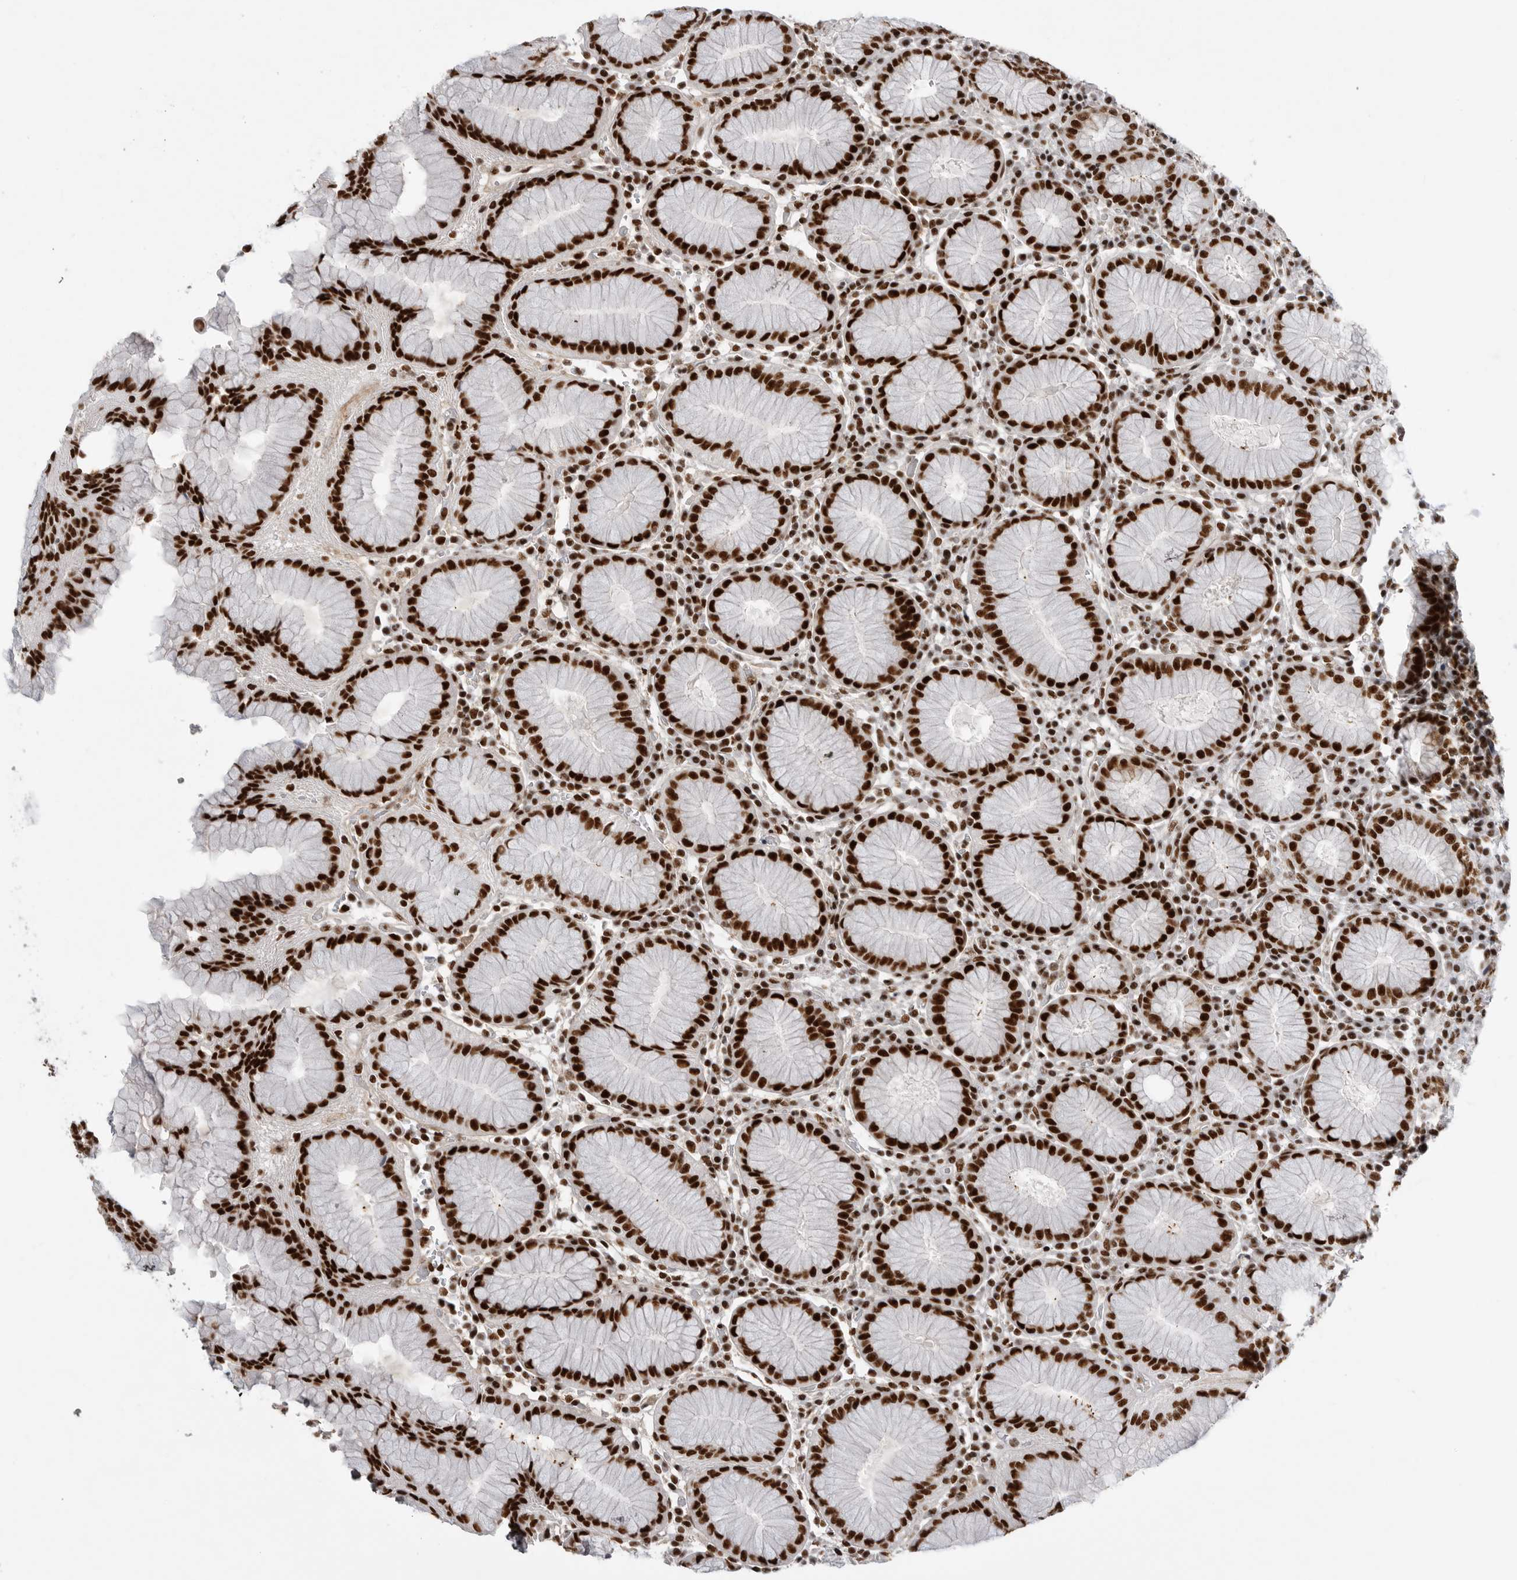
{"staining": {"intensity": "strong", "quantity": ">75%", "location": "nuclear"}, "tissue": "stomach", "cell_type": "Glandular cells", "image_type": "normal", "snomed": [{"axis": "morphology", "description": "Normal tissue, NOS"}, {"axis": "topography", "description": "Stomach"}, {"axis": "topography", "description": "Stomach, lower"}], "caption": "This photomicrograph reveals immunohistochemistry (IHC) staining of benign human stomach, with high strong nuclear positivity in about >75% of glandular cells.", "gene": "PPP1R8", "patient": {"sex": "female", "age": 56}}